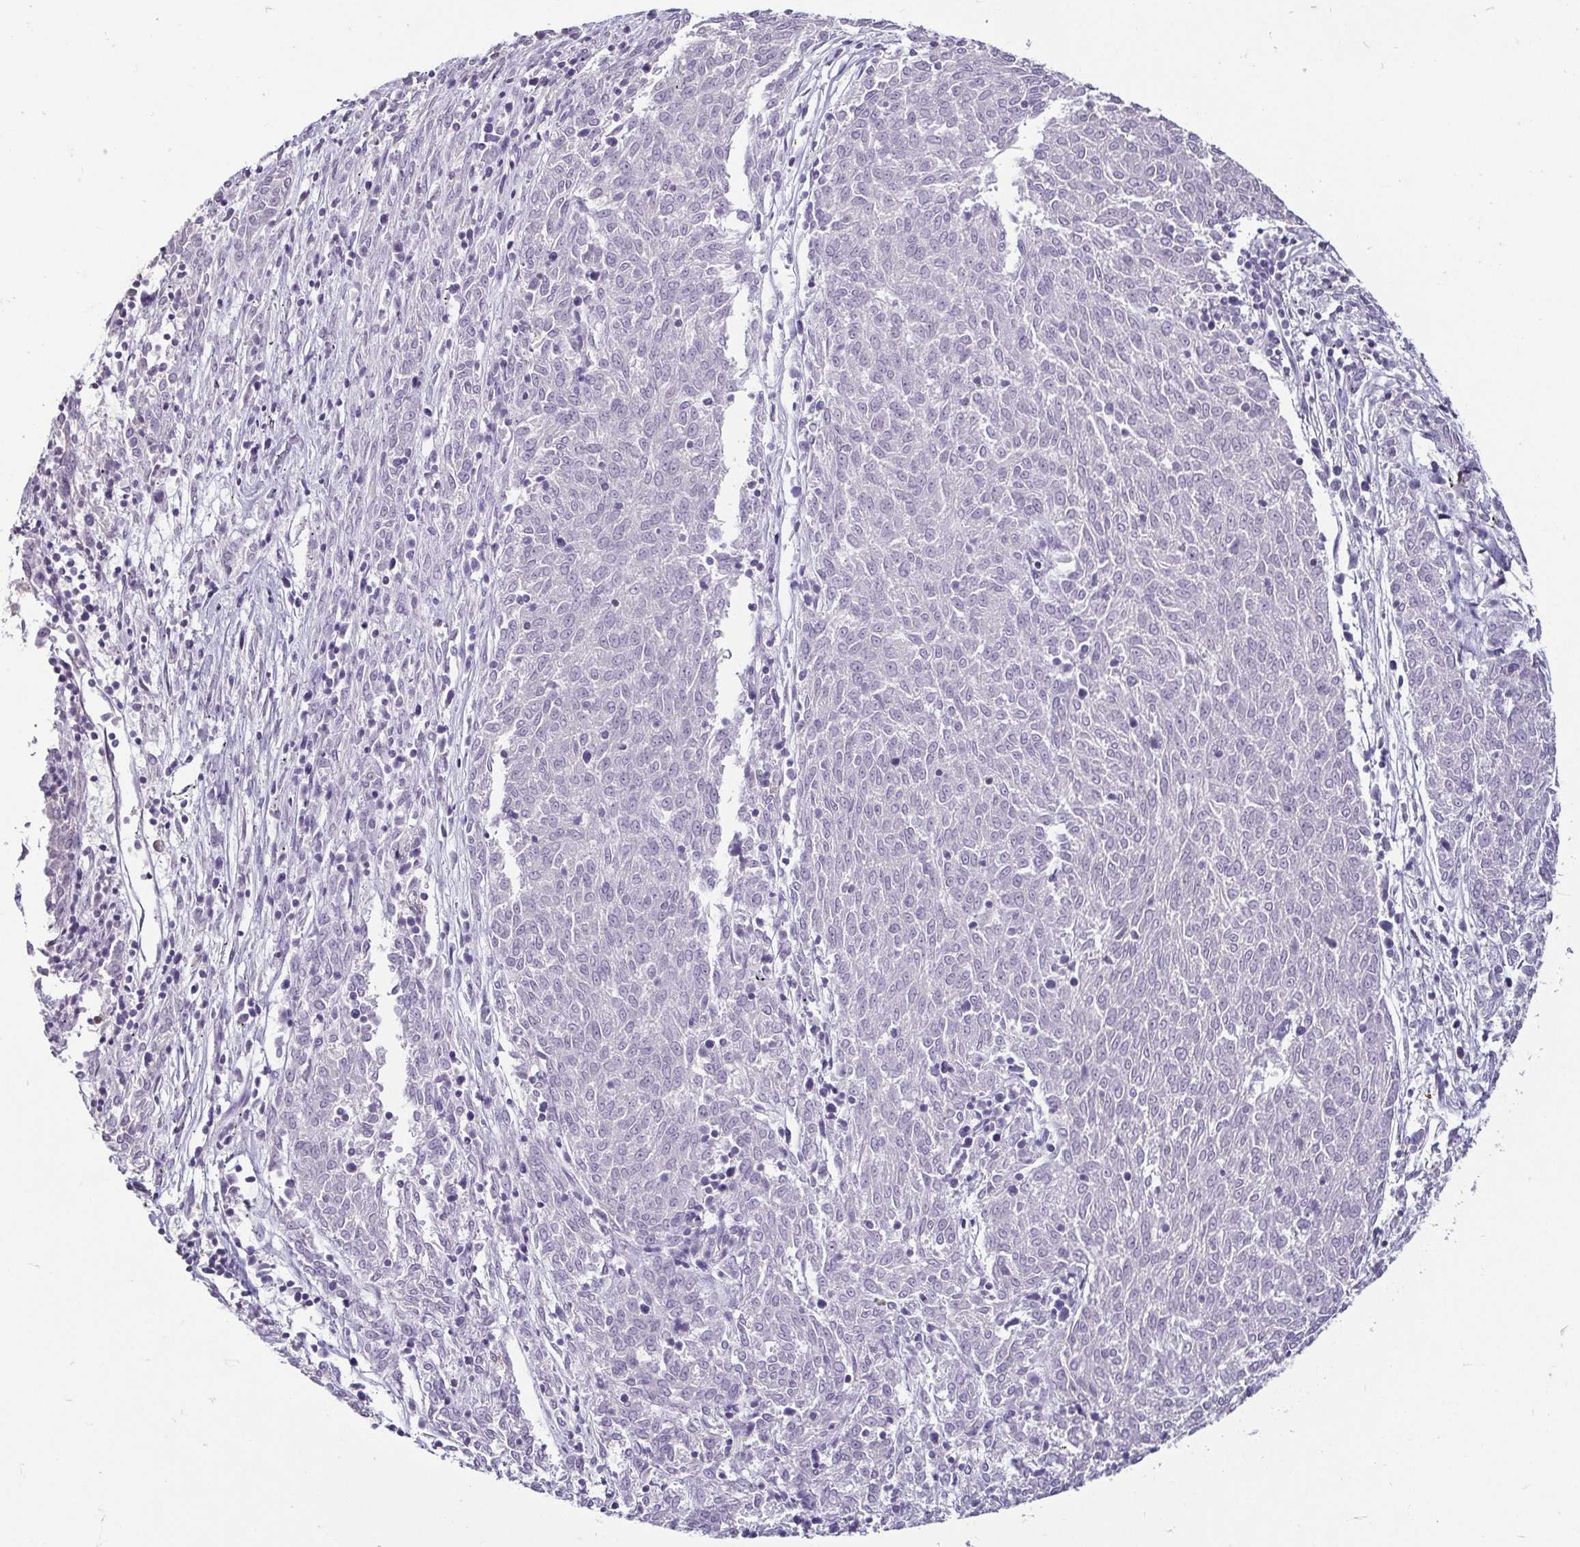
{"staining": {"intensity": "negative", "quantity": "none", "location": "none"}, "tissue": "melanoma", "cell_type": "Tumor cells", "image_type": "cancer", "snomed": [{"axis": "morphology", "description": "Malignant melanoma, NOS"}, {"axis": "topography", "description": "Skin"}], "caption": "DAB immunohistochemical staining of malignant melanoma shows no significant staining in tumor cells.", "gene": "HOPX", "patient": {"sex": "female", "age": 72}}